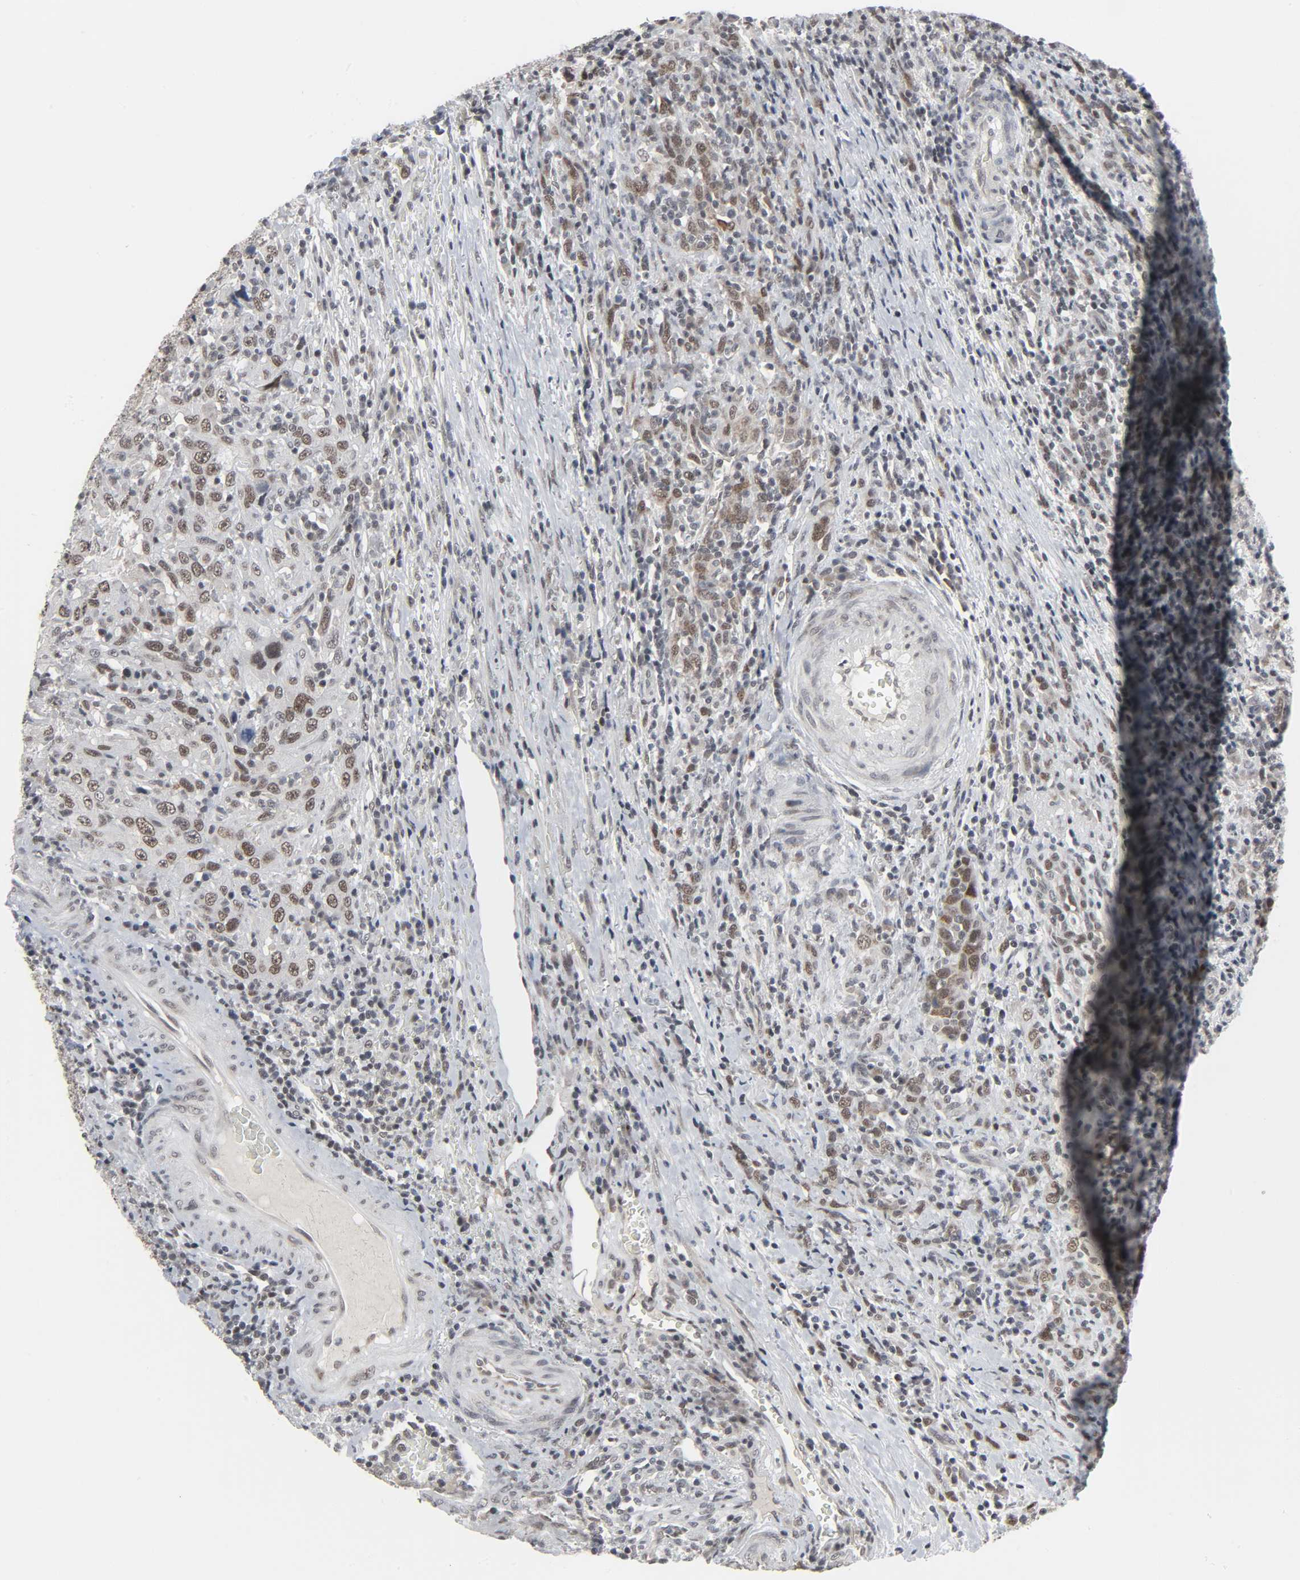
{"staining": {"intensity": "weak", "quantity": ">75%", "location": "nuclear"}, "tissue": "urothelial cancer", "cell_type": "Tumor cells", "image_type": "cancer", "snomed": [{"axis": "morphology", "description": "Urothelial carcinoma, High grade"}, {"axis": "topography", "description": "Urinary bladder"}], "caption": "Brown immunohistochemical staining in human urothelial cancer exhibits weak nuclear expression in approximately >75% of tumor cells. (IHC, brightfield microscopy, high magnification).", "gene": "MUC1", "patient": {"sex": "male", "age": 61}}